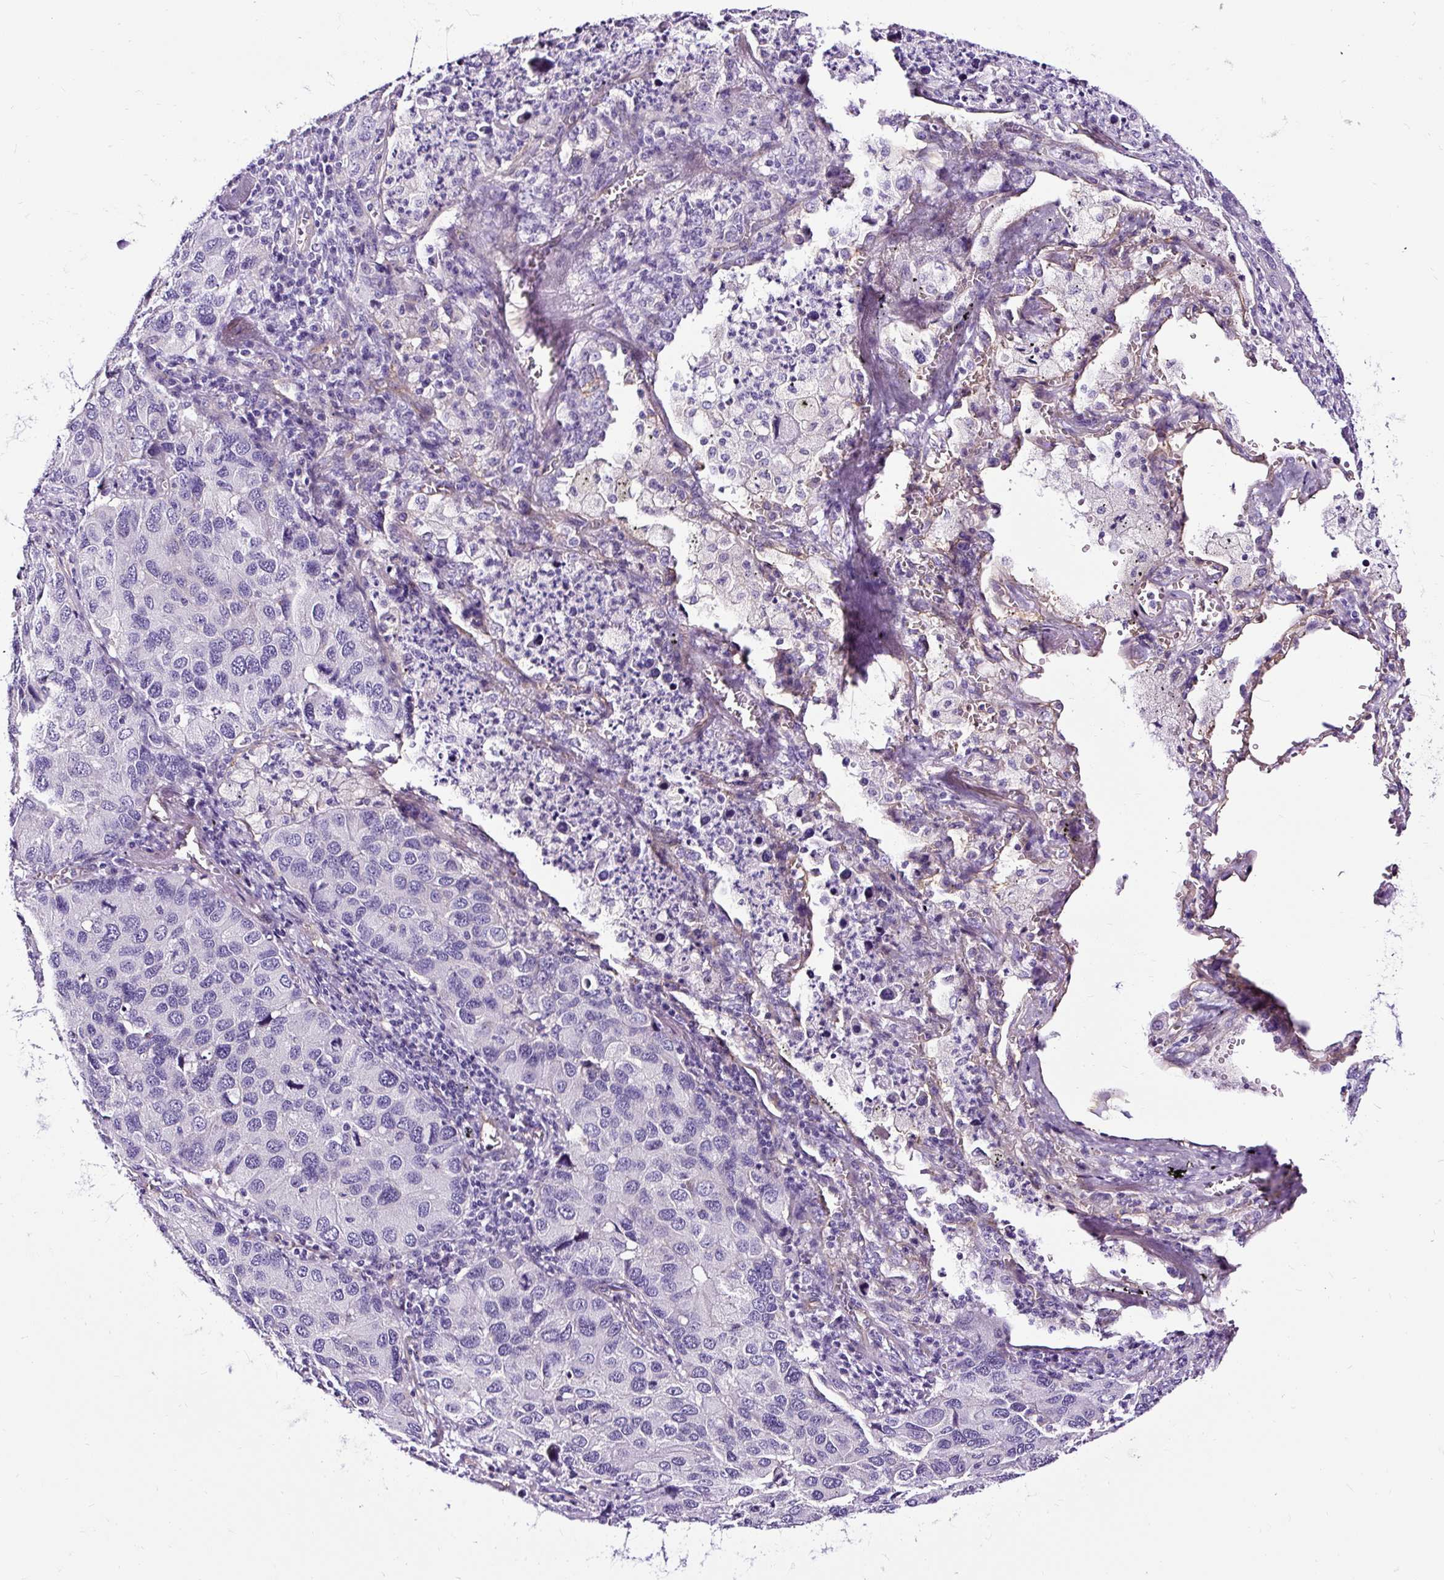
{"staining": {"intensity": "negative", "quantity": "none", "location": "none"}, "tissue": "lung cancer", "cell_type": "Tumor cells", "image_type": "cancer", "snomed": [{"axis": "morphology", "description": "Aneuploidy"}, {"axis": "morphology", "description": "Adenocarcinoma, NOS"}, {"axis": "topography", "description": "Lymph node"}, {"axis": "topography", "description": "Lung"}], "caption": "This is an IHC histopathology image of human adenocarcinoma (lung). There is no staining in tumor cells.", "gene": "SLC7A8", "patient": {"sex": "female", "age": 74}}